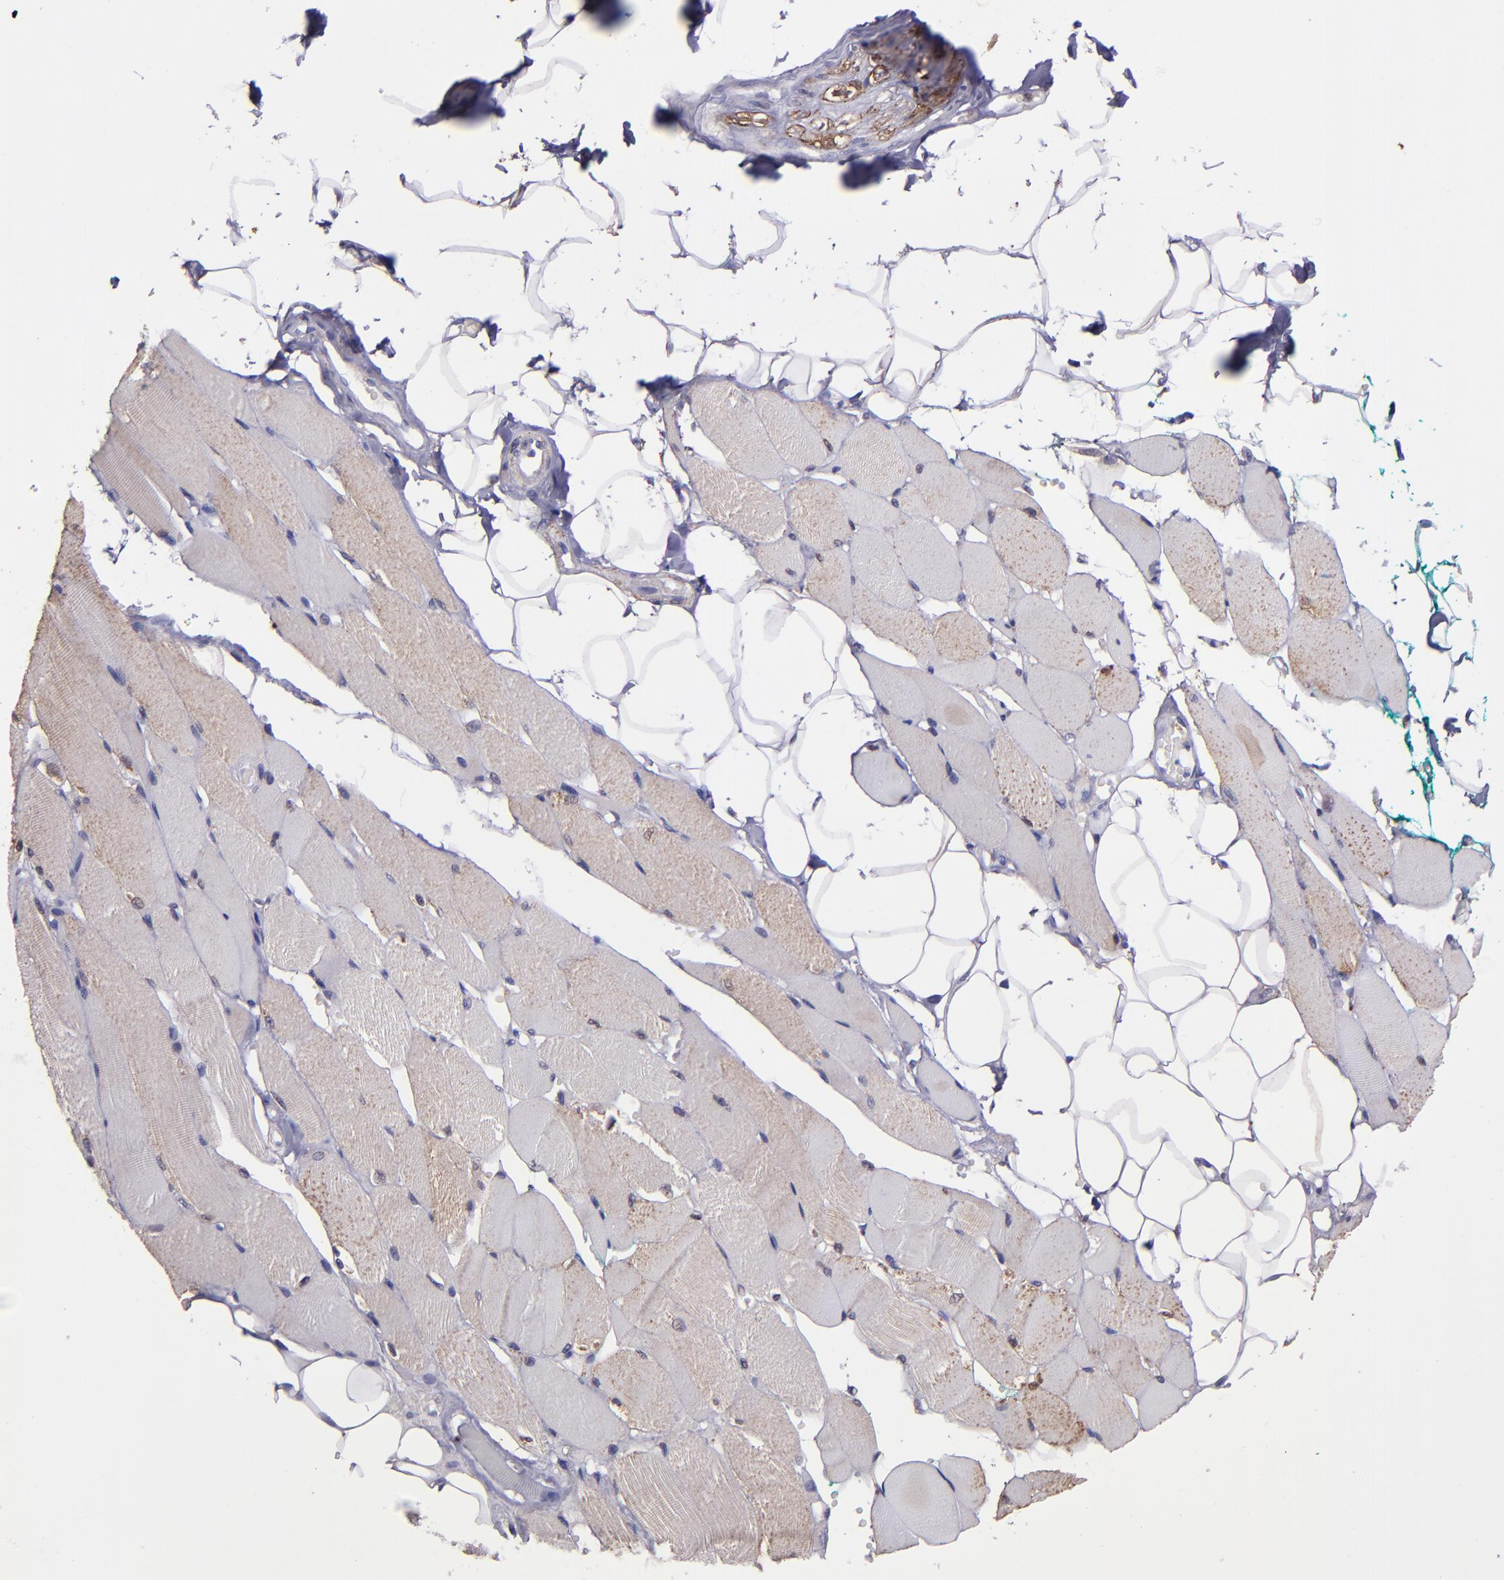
{"staining": {"intensity": "weak", "quantity": "25%-75%", "location": "cytoplasmic/membranous"}, "tissue": "skeletal muscle", "cell_type": "Myocytes", "image_type": "normal", "snomed": [{"axis": "morphology", "description": "Normal tissue, NOS"}, {"axis": "topography", "description": "Skeletal muscle"}, {"axis": "topography", "description": "Peripheral nerve tissue"}], "caption": "DAB immunohistochemical staining of benign skeletal muscle exhibits weak cytoplasmic/membranous protein expression in about 25%-75% of myocytes.", "gene": "WASH6P", "patient": {"sex": "female", "age": 84}}